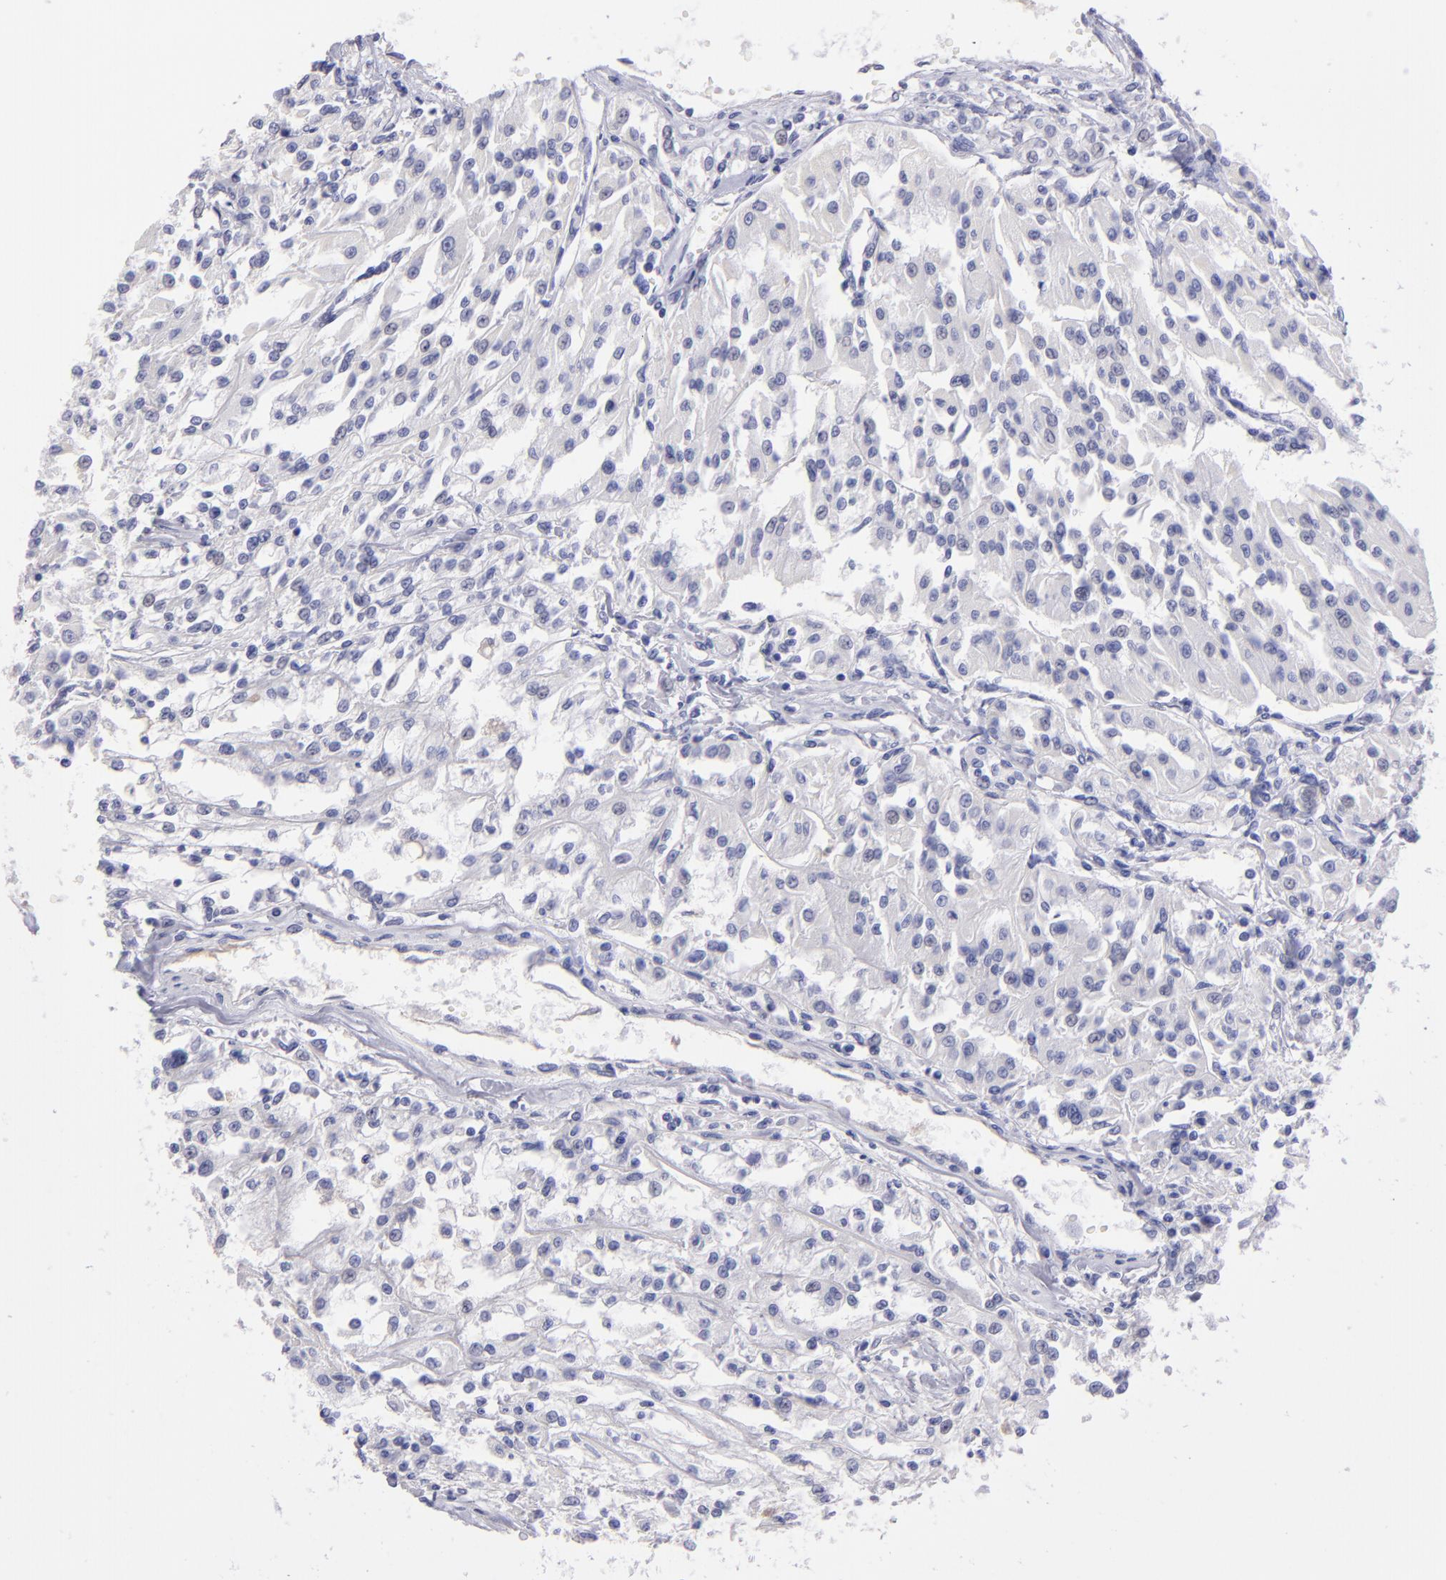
{"staining": {"intensity": "negative", "quantity": "none", "location": "none"}, "tissue": "renal cancer", "cell_type": "Tumor cells", "image_type": "cancer", "snomed": [{"axis": "morphology", "description": "Adenocarcinoma, NOS"}, {"axis": "topography", "description": "Kidney"}], "caption": "This is a photomicrograph of IHC staining of renal cancer, which shows no positivity in tumor cells. Brightfield microscopy of immunohistochemistry (IHC) stained with DAB (brown) and hematoxylin (blue), captured at high magnification.", "gene": "TG", "patient": {"sex": "male", "age": 78}}